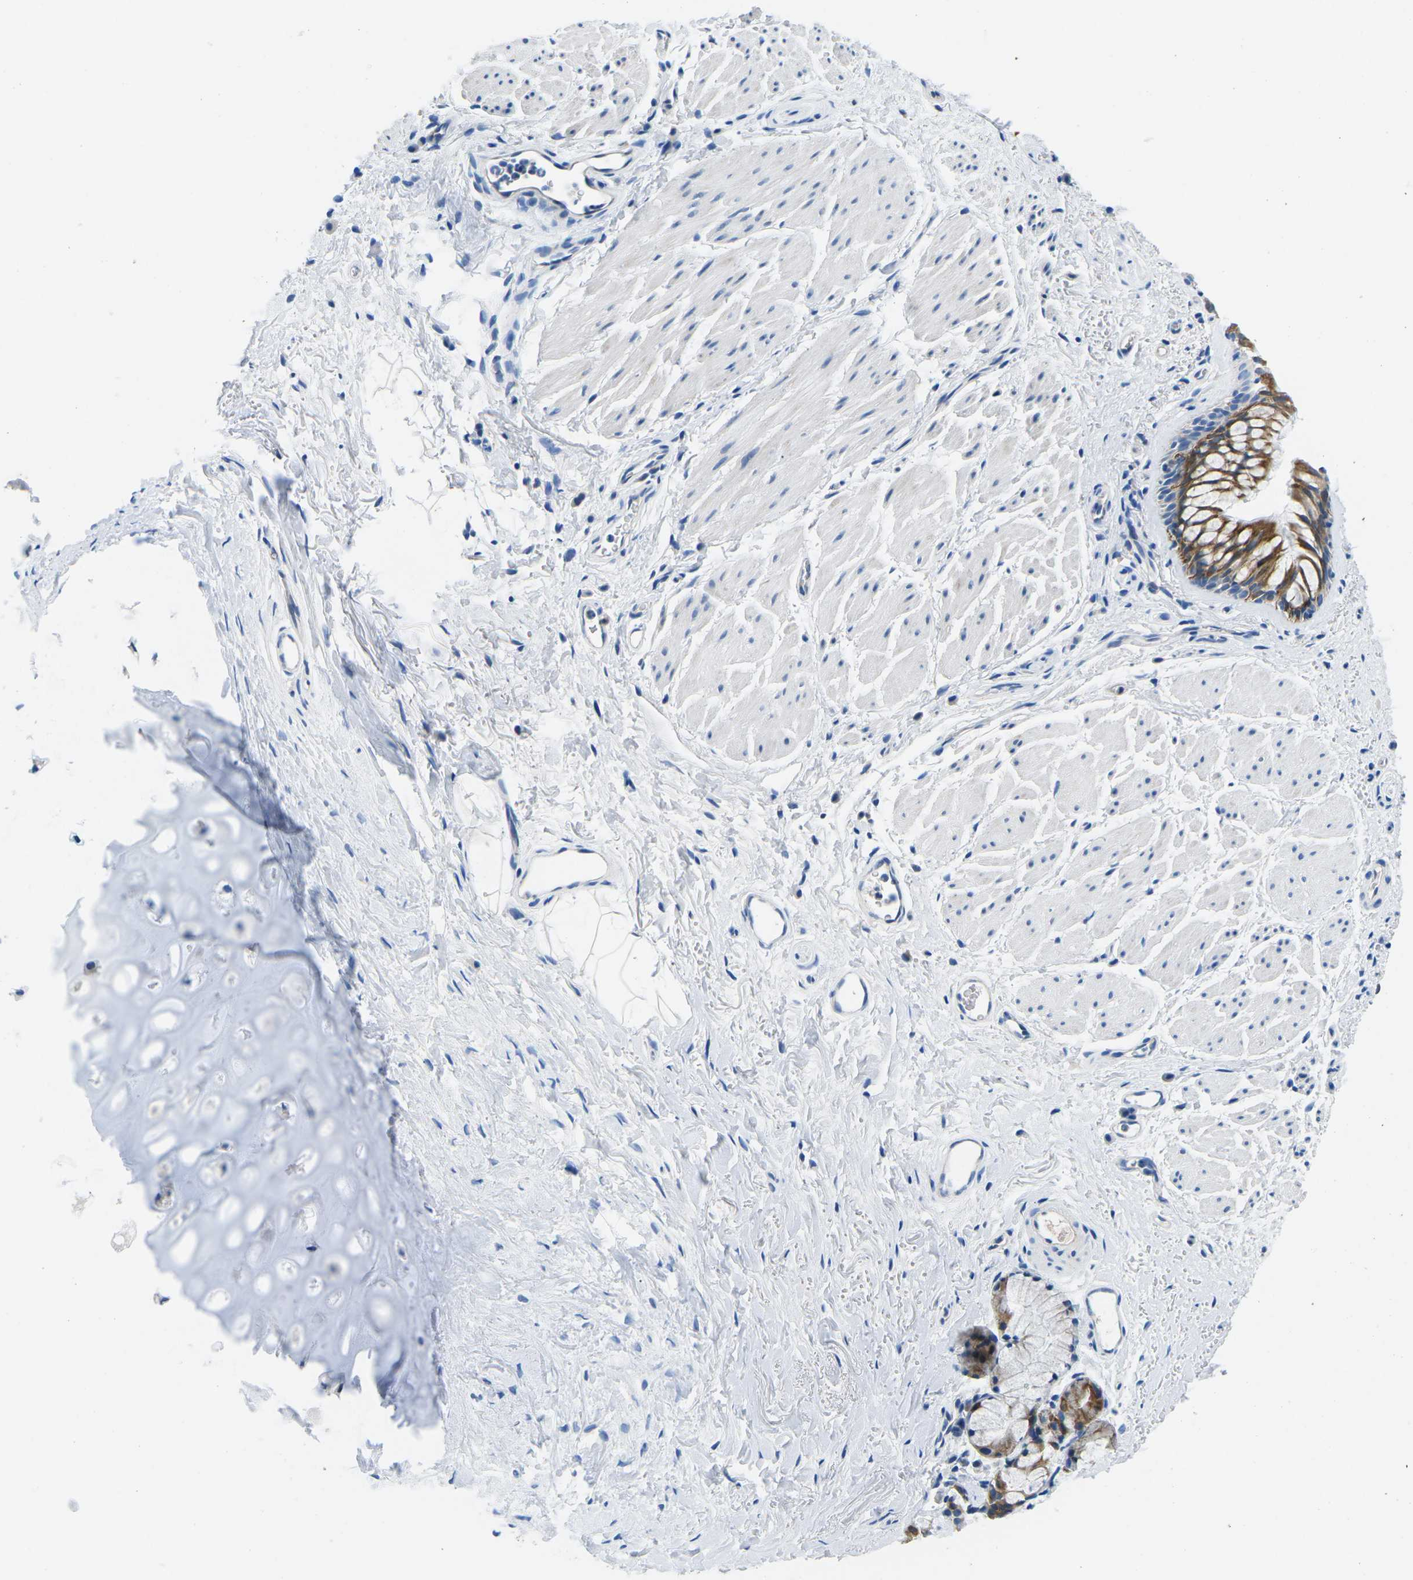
{"staining": {"intensity": "strong", "quantity": ">75%", "location": "cytoplasmic/membranous"}, "tissue": "bronchus", "cell_type": "Respiratory epithelial cells", "image_type": "normal", "snomed": [{"axis": "morphology", "description": "Normal tissue, NOS"}, {"axis": "topography", "description": "Cartilage tissue"}, {"axis": "topography", "description": "Bronchus"}], "caption": "IHC (DAB) staining of benign bronchus reveals strong cytoplasmic/membranous protein positivity in approximately >75% of respiratory epithelial cells. (DAB IHC with brightfield microscopy, high magnification).", "gene": "TM6SF1", "patient": {"sex": "female", "age": 53}}